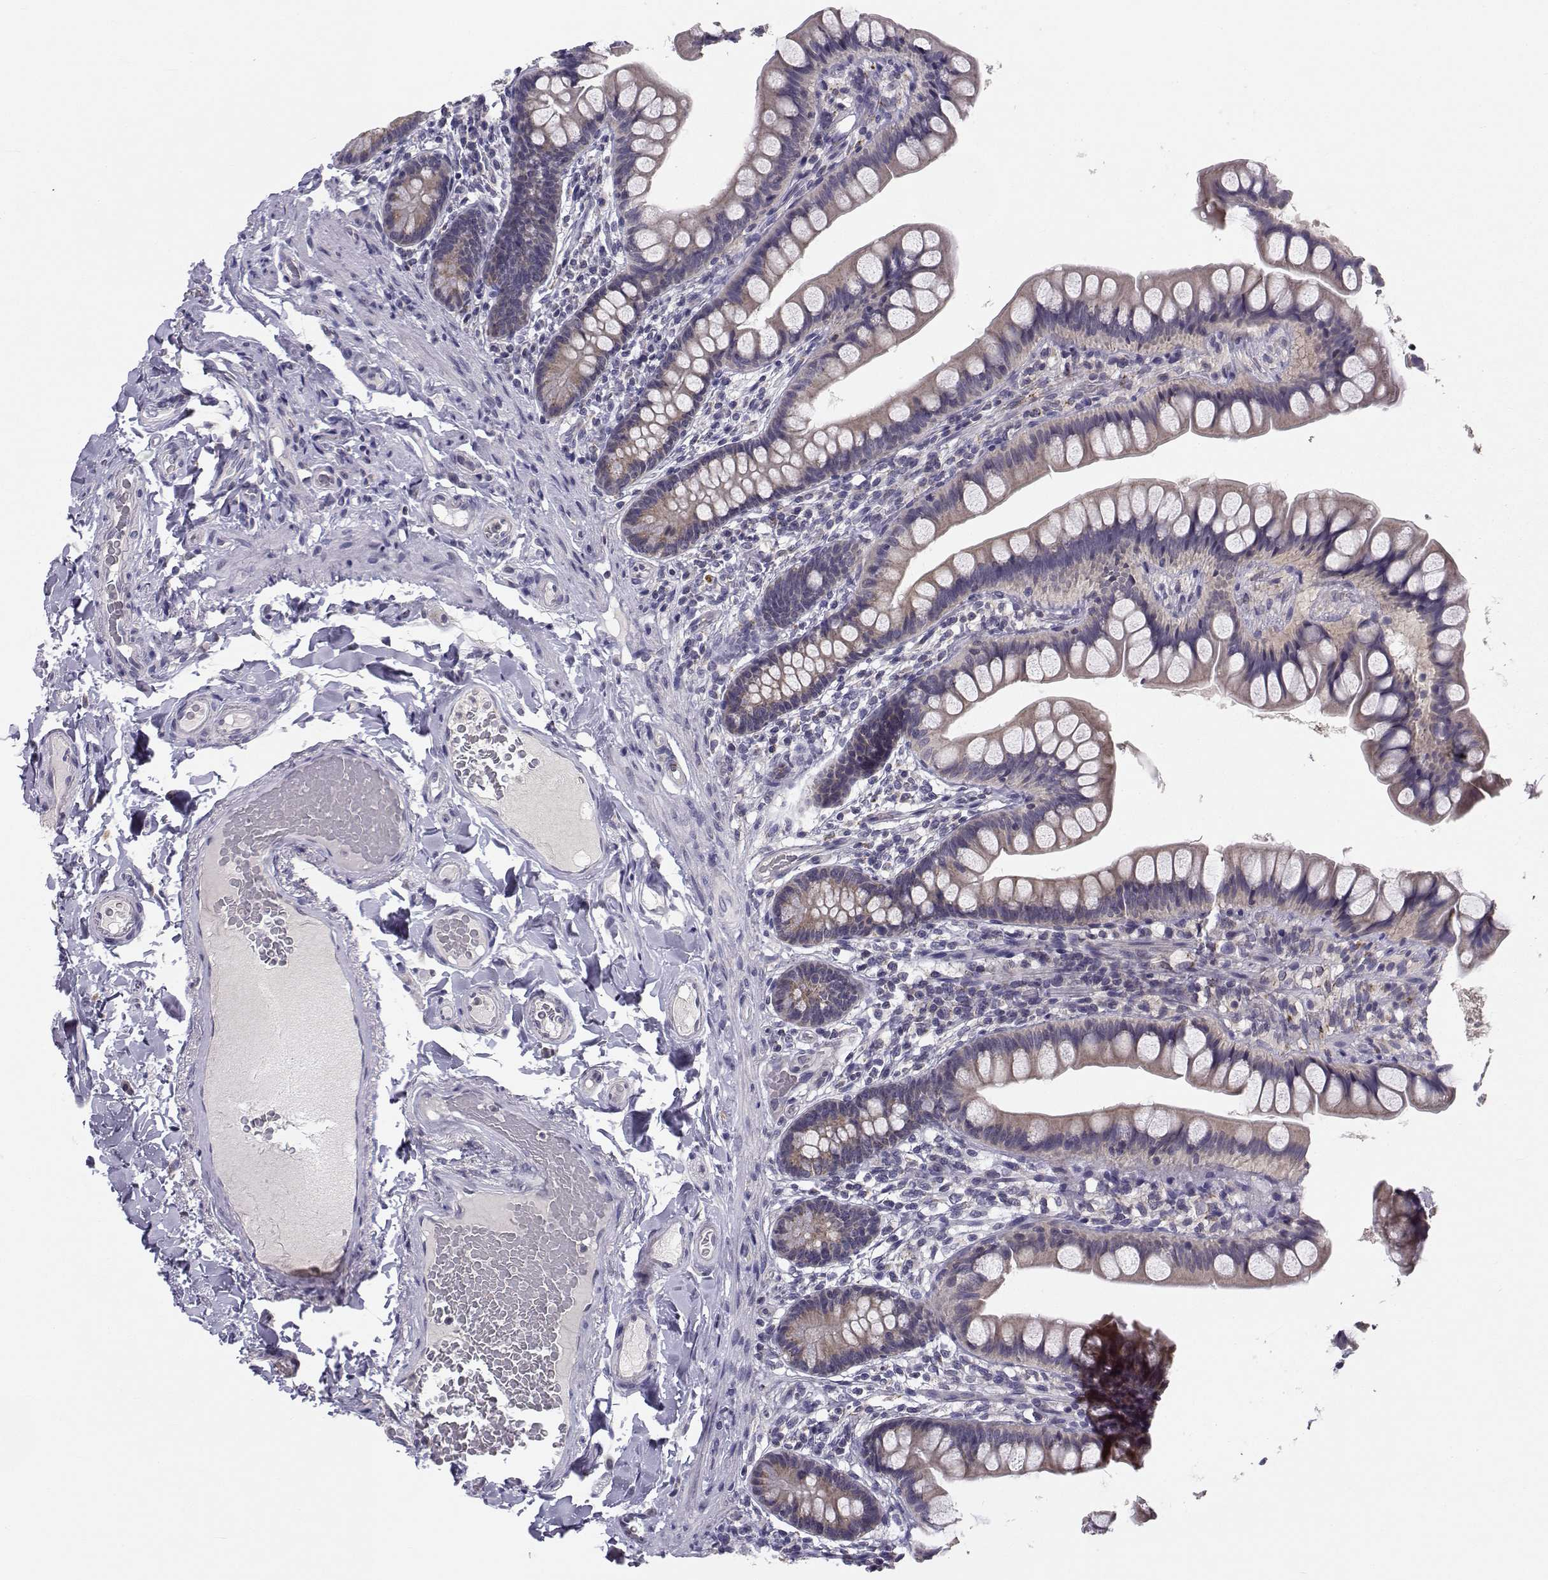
{"staining": {"intensity": "weak", "quantity": "<25%", "location": "cytoplasmic/membranous"}, "tissue": "small intestine", "cell_type": "Glandular cells", "image_type": "normal", "snomed": [{"axis": "morphology", "description": "Normal tissue, NOS"}, {"axis": "topography", "description": "Small intestine"}], "caption": "IHC of unremarkable small intestine demonstrates no positivity in glandular cells.", "gene": "ANGPT1", "patient": {"sex": "male", "age": 70}}